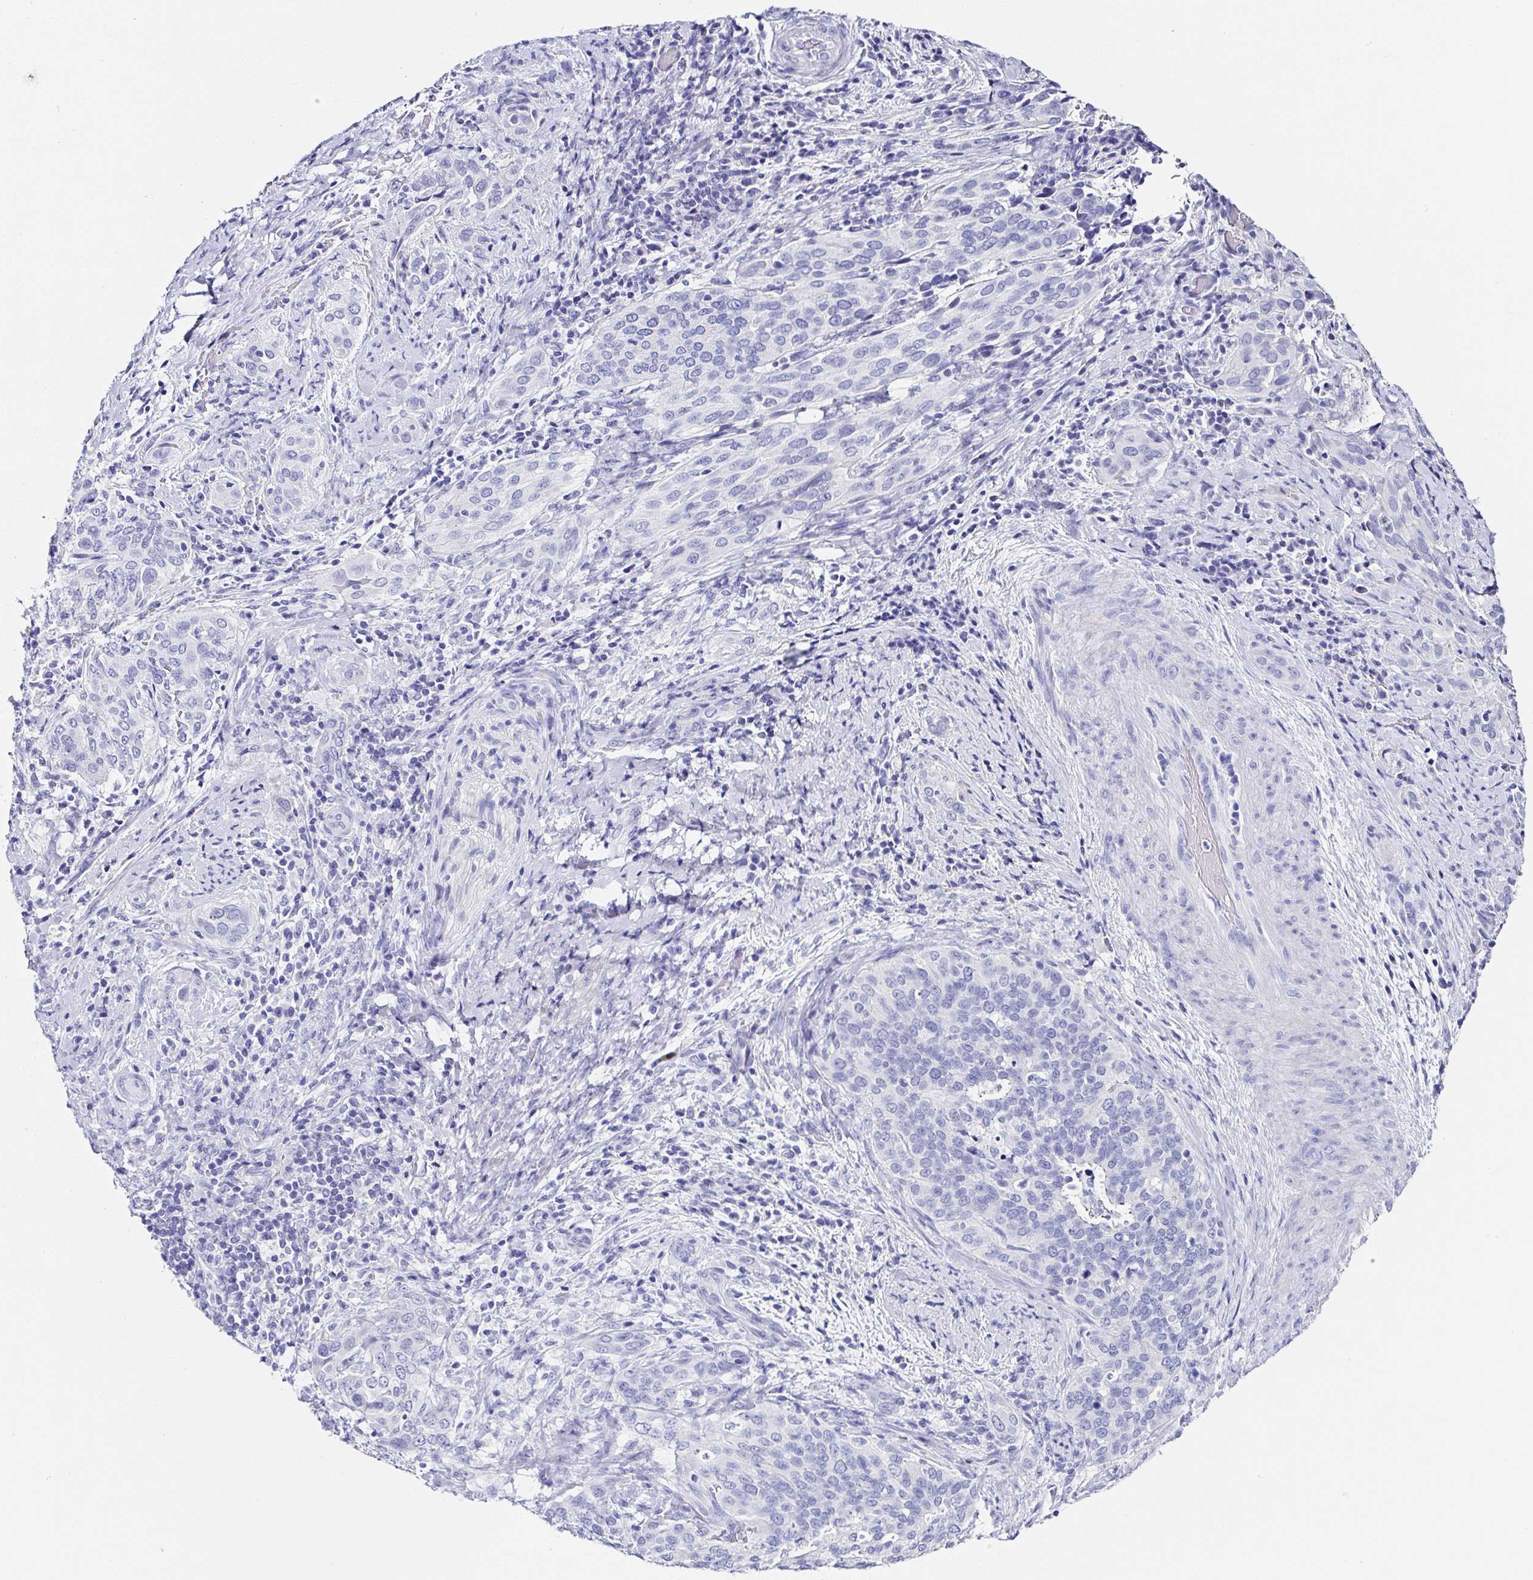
{"staining": {"intensity": "negative", "quantity": "none", "location": "none"}, "tissue": "cervical cancer", "cell_type": "Tumor cells", "image_type": "cancer", "snomed": [{"axis": "morphology", "description": "Squamous cell carcinoma, NOS"}, {"axis": "topography", "description": "Cervix"}], "caption": "The histopathology image exhibits no staining of tumor cells in cervical cancer.", "gene": "UGT3A1", "patient": {"sex": "female", "age": 38}}